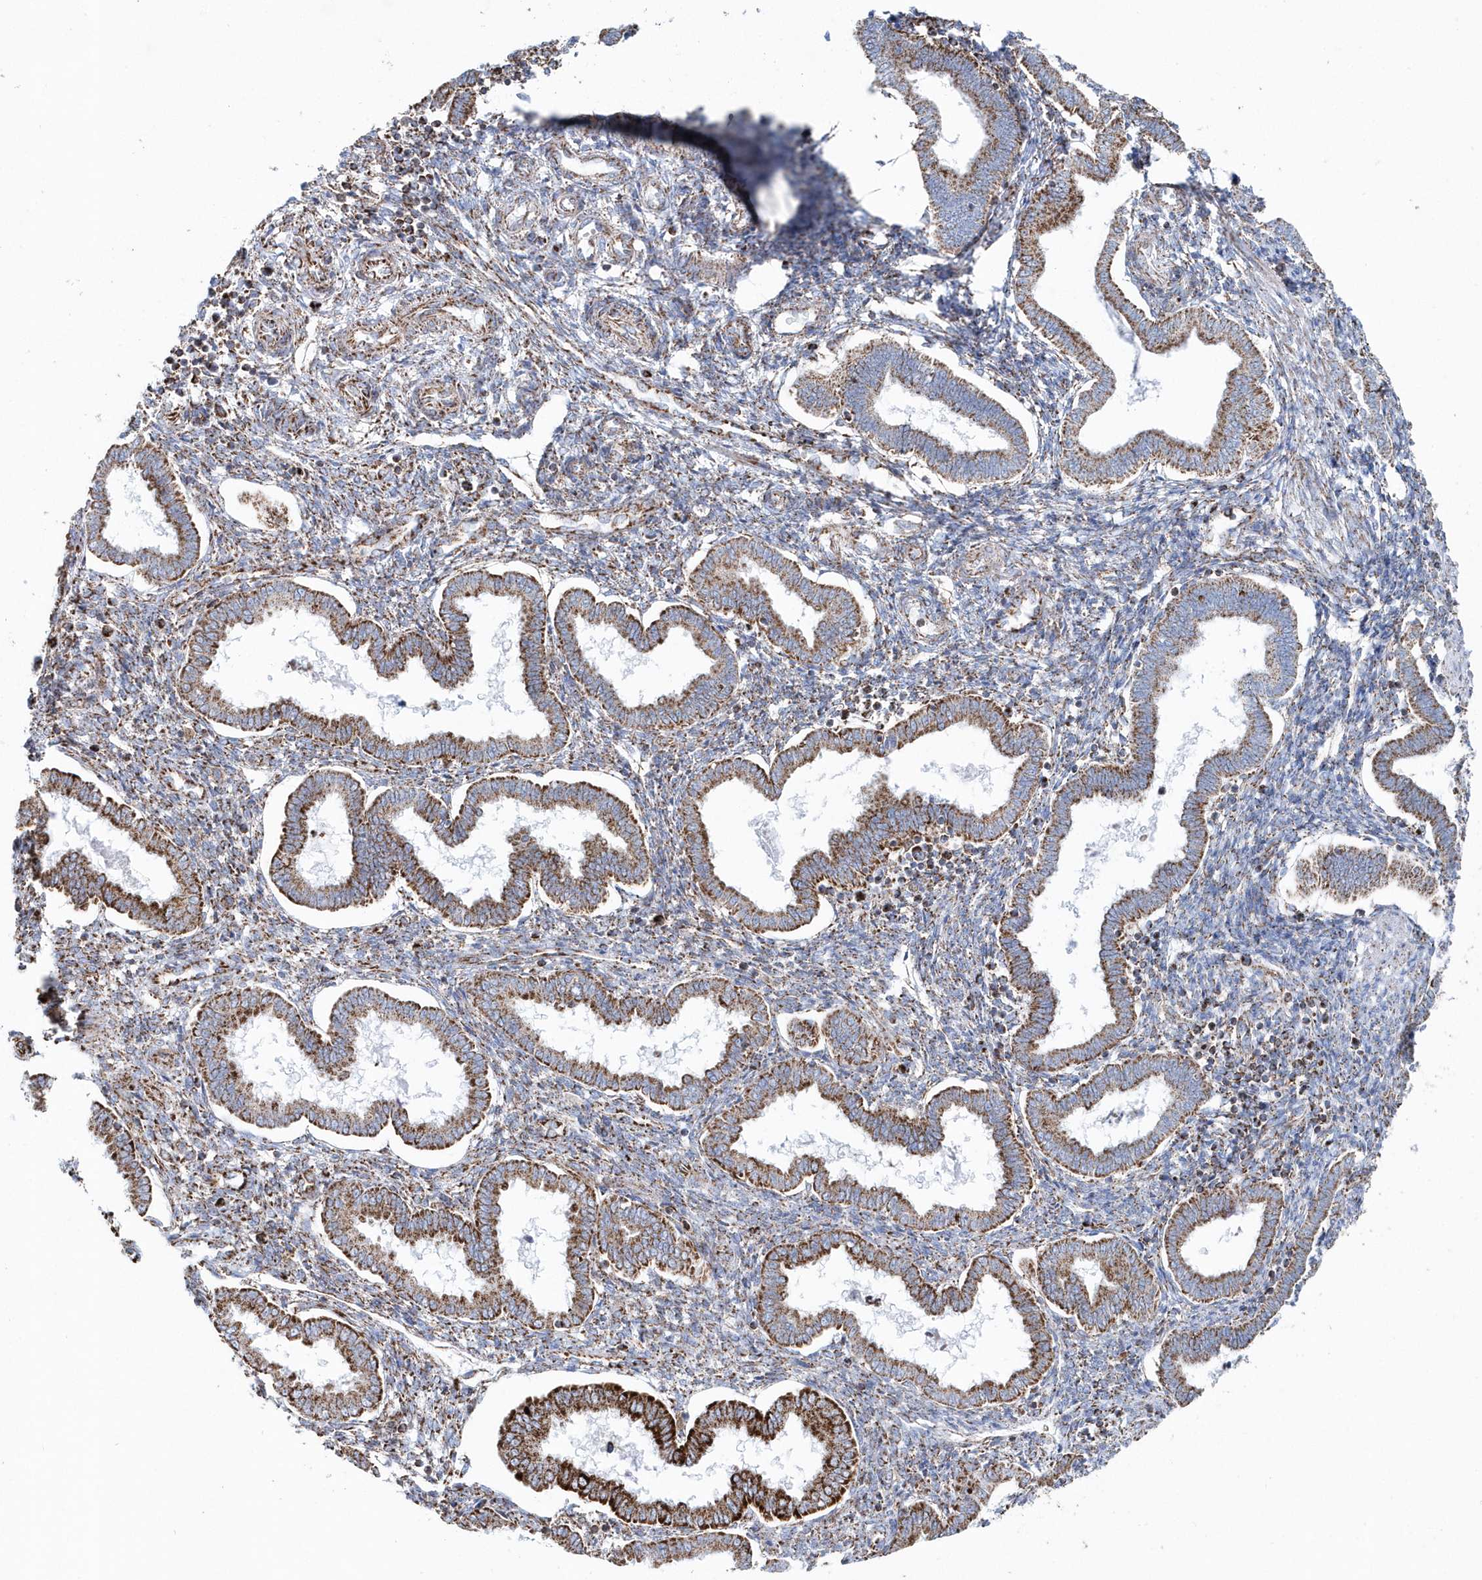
{"staining": {"intensity": "moderate", "quantity": "25%-75%", "location": "cytoplasmic/membranous"}, "tissue": "endometrium", "cell_type": "Cells in endometrial stroma", "image_type": "normal", "snomed": [{"axis": "morphology", "description": "Normal tissue, NOS"}, {"axis": "topography", "description": "Endometrium"}], "caption": "Endometrium stained with DAB immunohistochemistry (IHC) displays medium levels of moderate cytoplasmic/membranous staining in approximately 25%-75% of cells in endometrial stroma. The staining was performed using DAB to visualize the protein expression in brown, while the nuclei were stained in blue with hematoxylin (Magnification: 20x).", "gene": "TMCO6", "patient": {"sex": "female", "age": 24}}